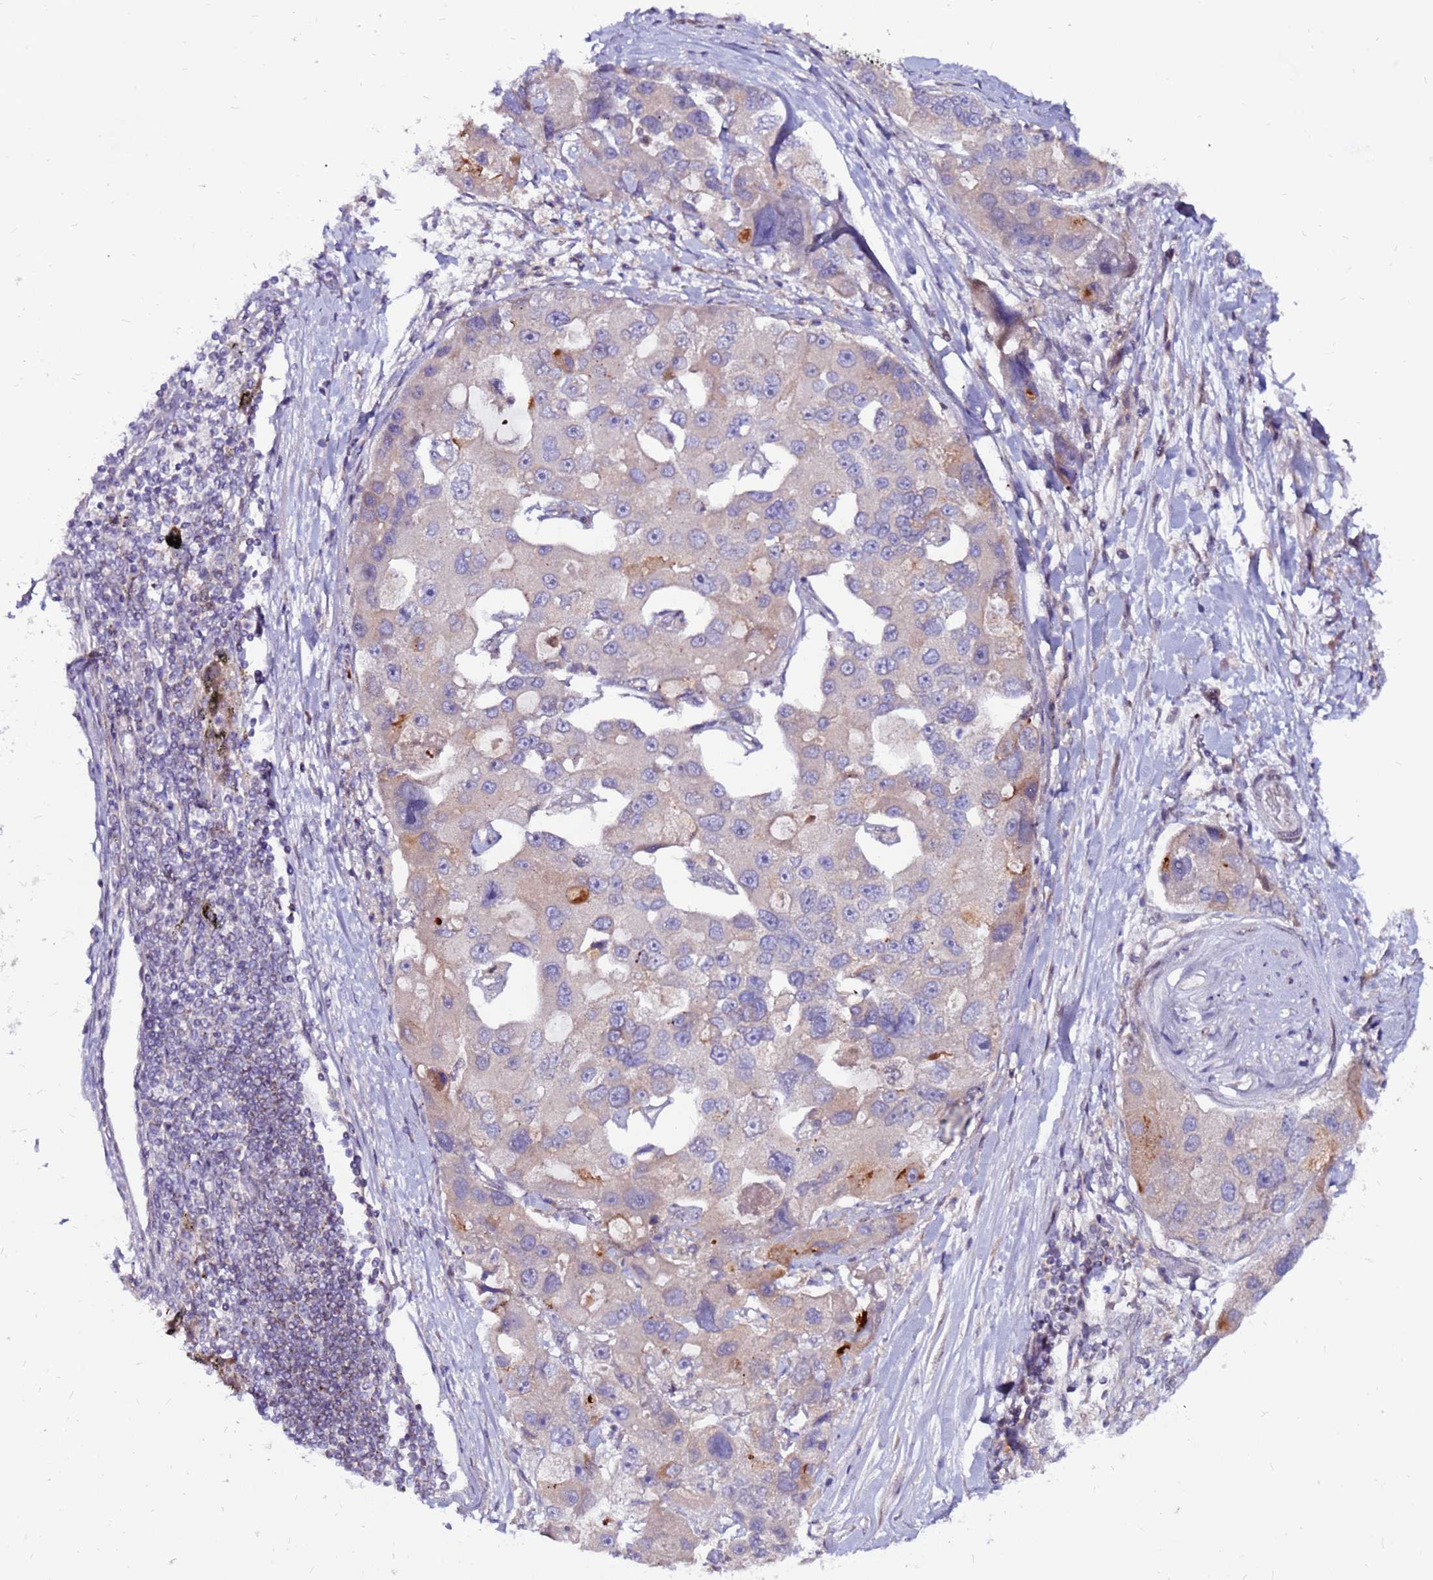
{"staining": {"intensity": "moderate", "quantity": "<25%", "location": "cytoplasmic/membranous"}, "tissue": "lung cancer", "cell_type": "Tumor cells", "image_type": "cancer", "snomed": [{"axis": "morphology", "description": "Adenocarcinoma, NOS"}, {"axis": "topography", "description": "Lung"}], "caption": "Moderate cytoplasmic/membranous positivity for a protein is present in approximately <25% of tumor cells of adenocarcinoma (lung) using immunohistochemistry (IHC).", "gene": "CCDC71", "patient": {"sex": "female", "age": 54}}